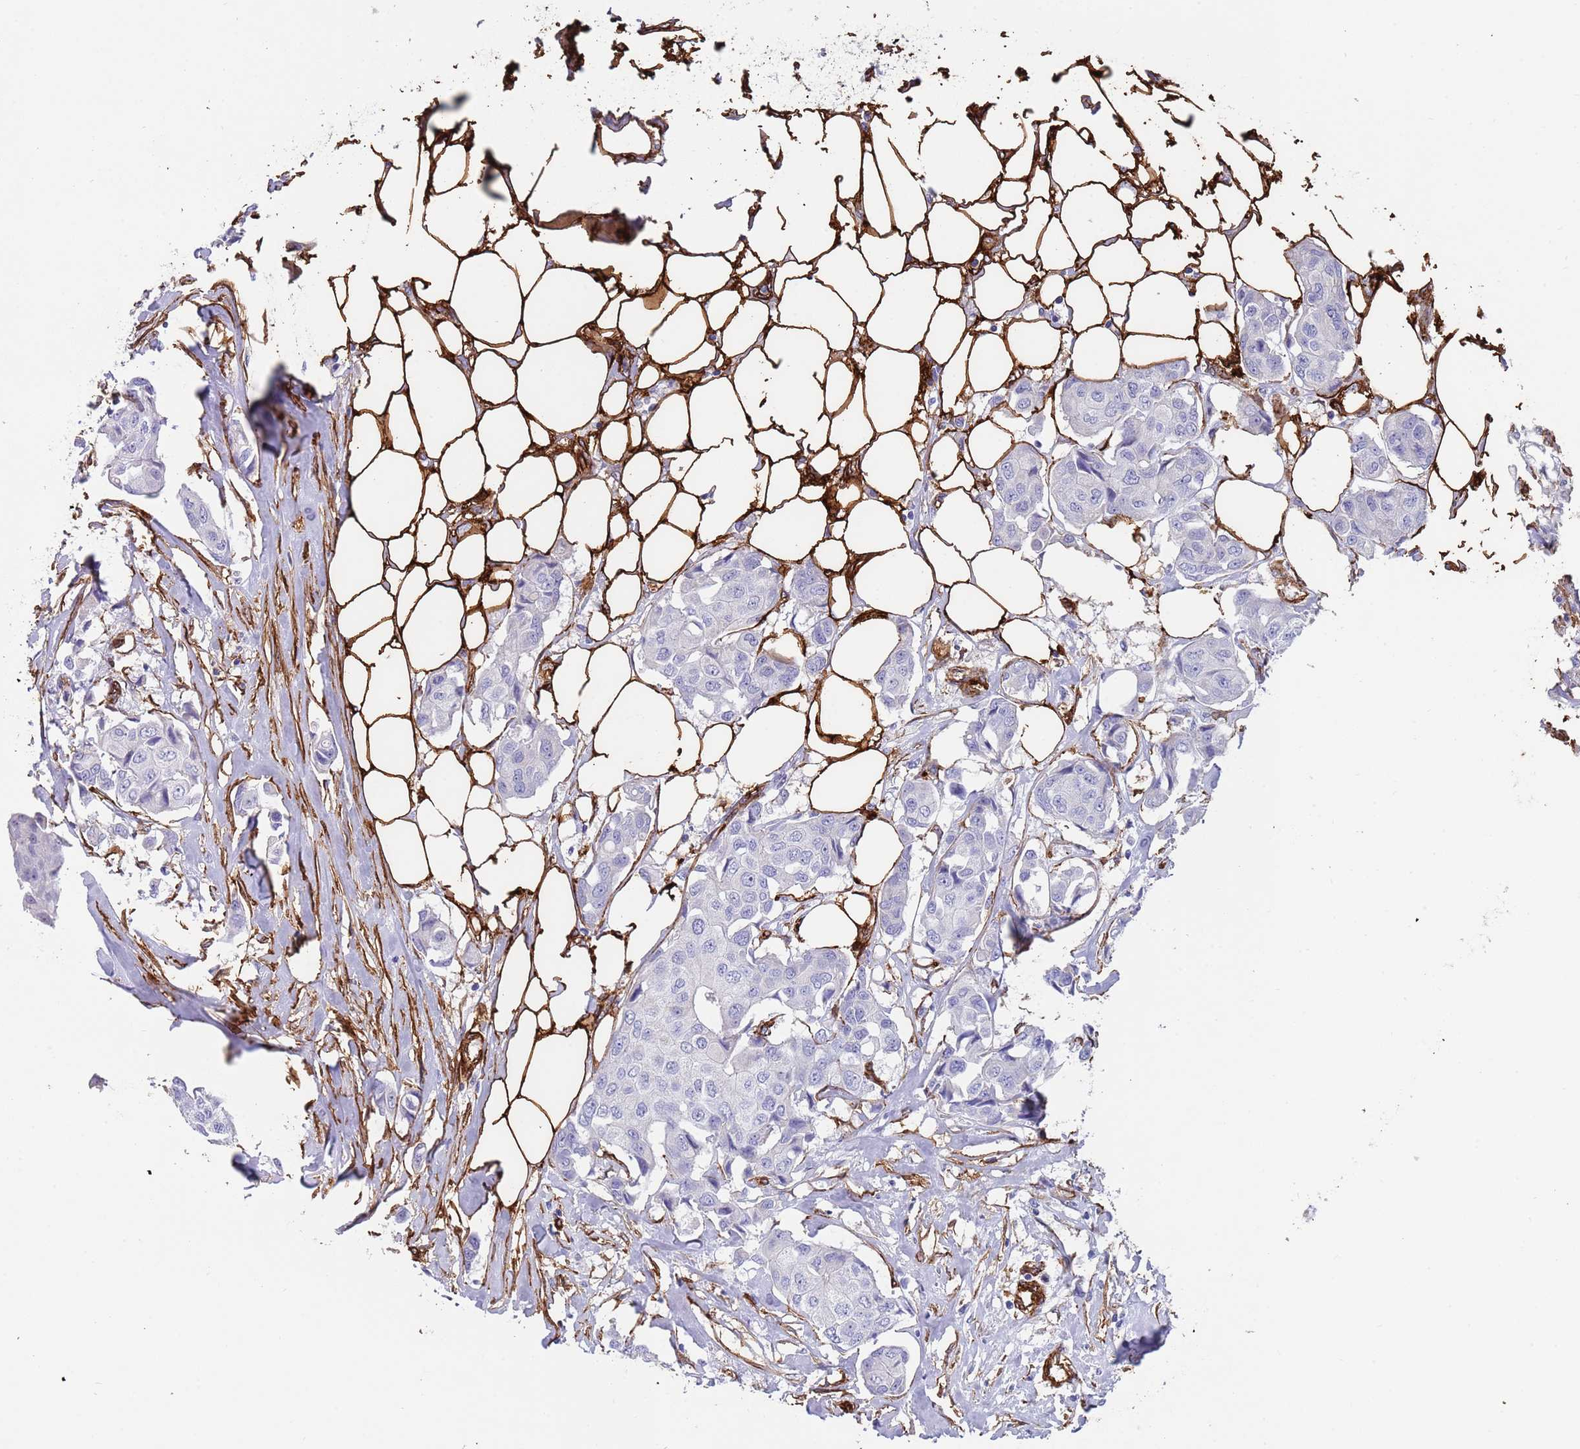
{"staining": {"intensity": "negative", "quantity": "none", "location": "none"}, "tissue": "breast cancer", "cell_type": "Tumor cells", "image_type": "cancer", "snomed": [{"axis": "morphology", "description": "Duct carcinoma"}, {"axis": "topography", "description": "Breast"}, {"axis": "topography", "description": "Lymph node"}], "caption": "Breast cancer was stained to show a protein in brown. There is no significant staining in tumor cells.", "gene": "CAV2", "patient": {"sex": "female", "age": 80}}